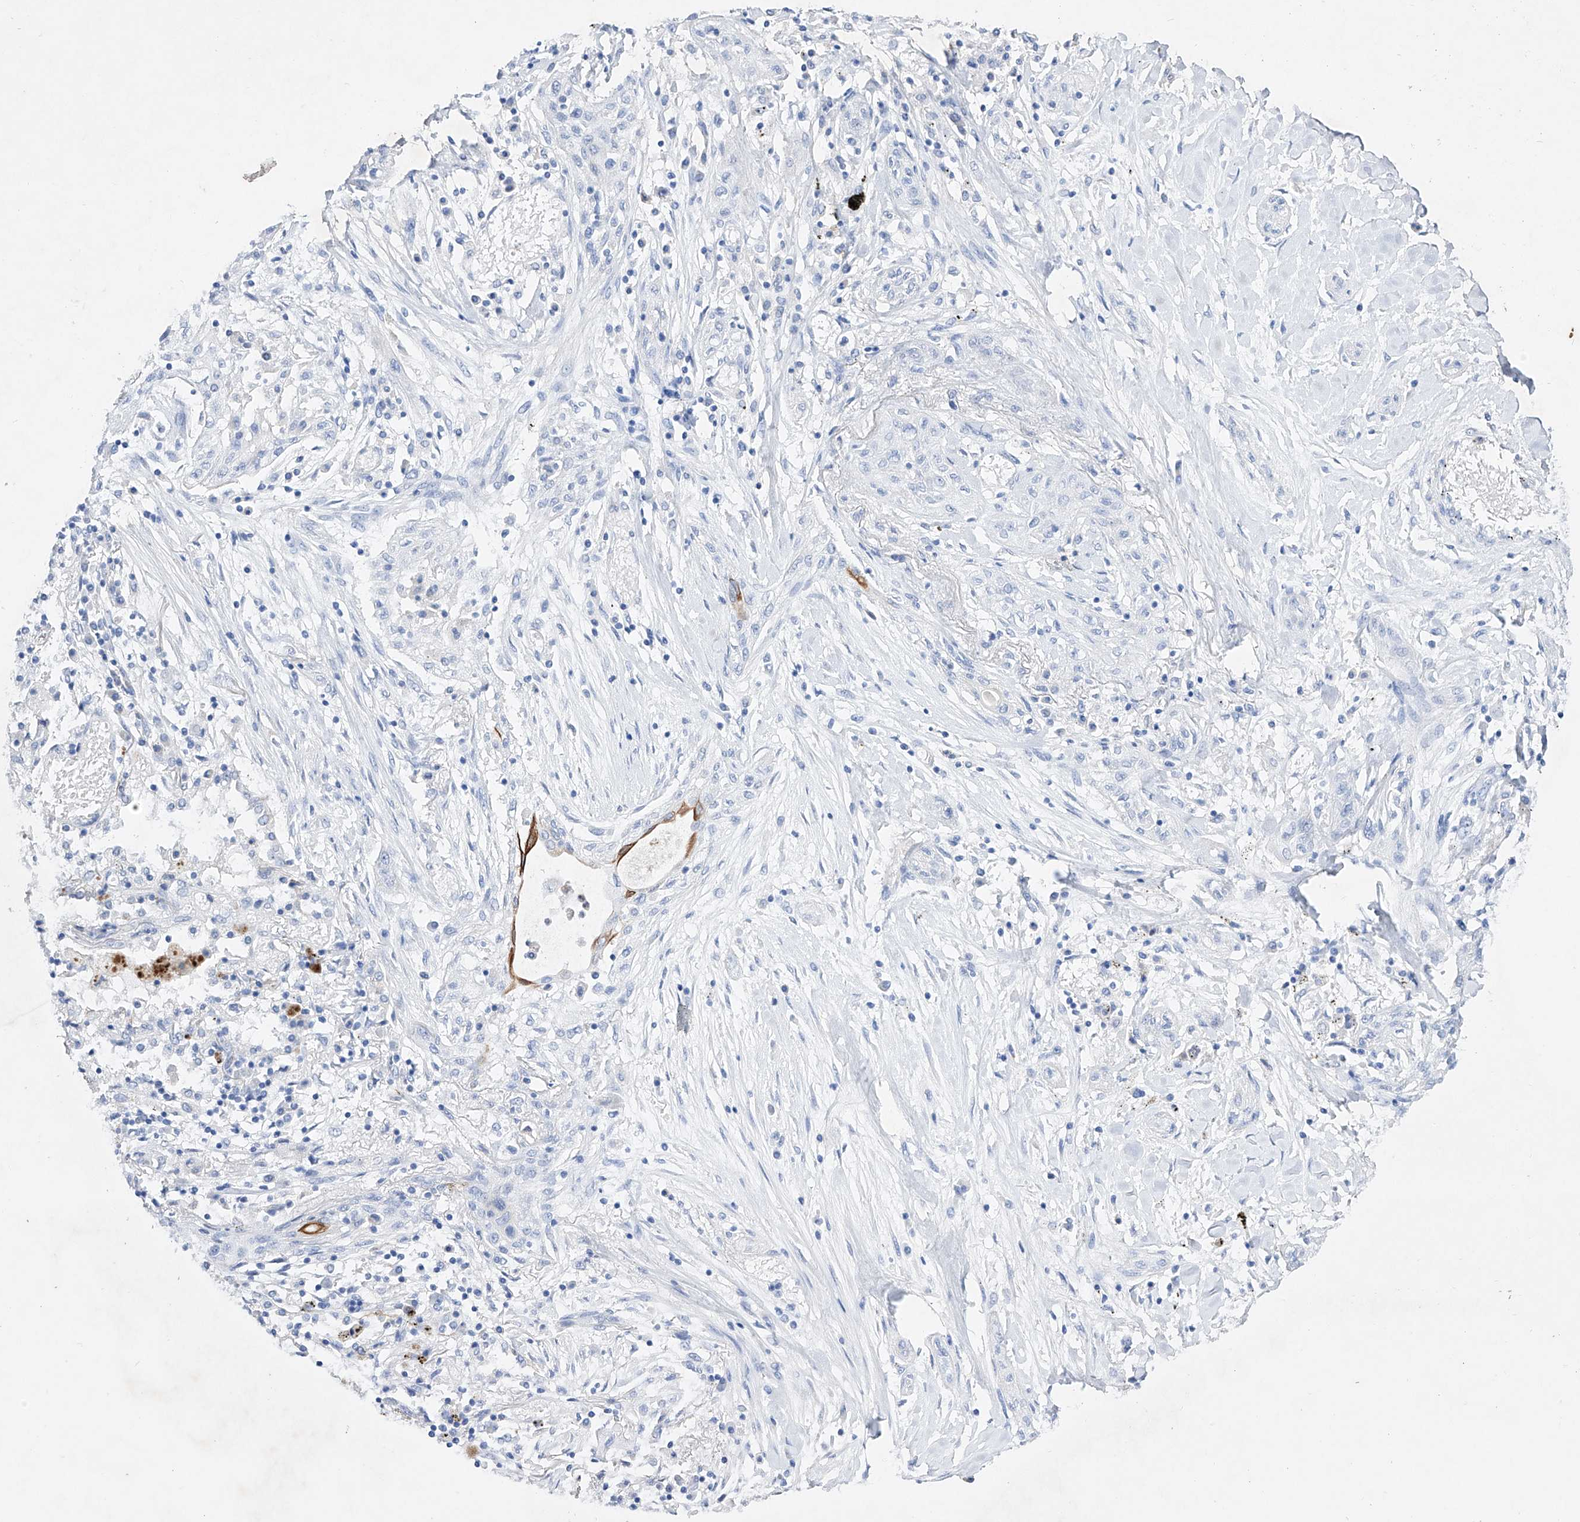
{"staining": {"intensity": "negative", "quantity": "none", "location": "none"}, "tissue": "lung cancer", "cell_type": "Tumor cells", "image_type": "cancer", "snomed": [{"axis": "morphology", "description": "Squamous cell carcinoma, NOS"}, {"axis": "topography", "description": "Lung"}], "caption": "Photomicrograph shows no significant protein expression in tumor cells of squamous cell carcinoma (lung).", "gene": "TM7SF2", "patient": {"sex": "female", "age": 47}}